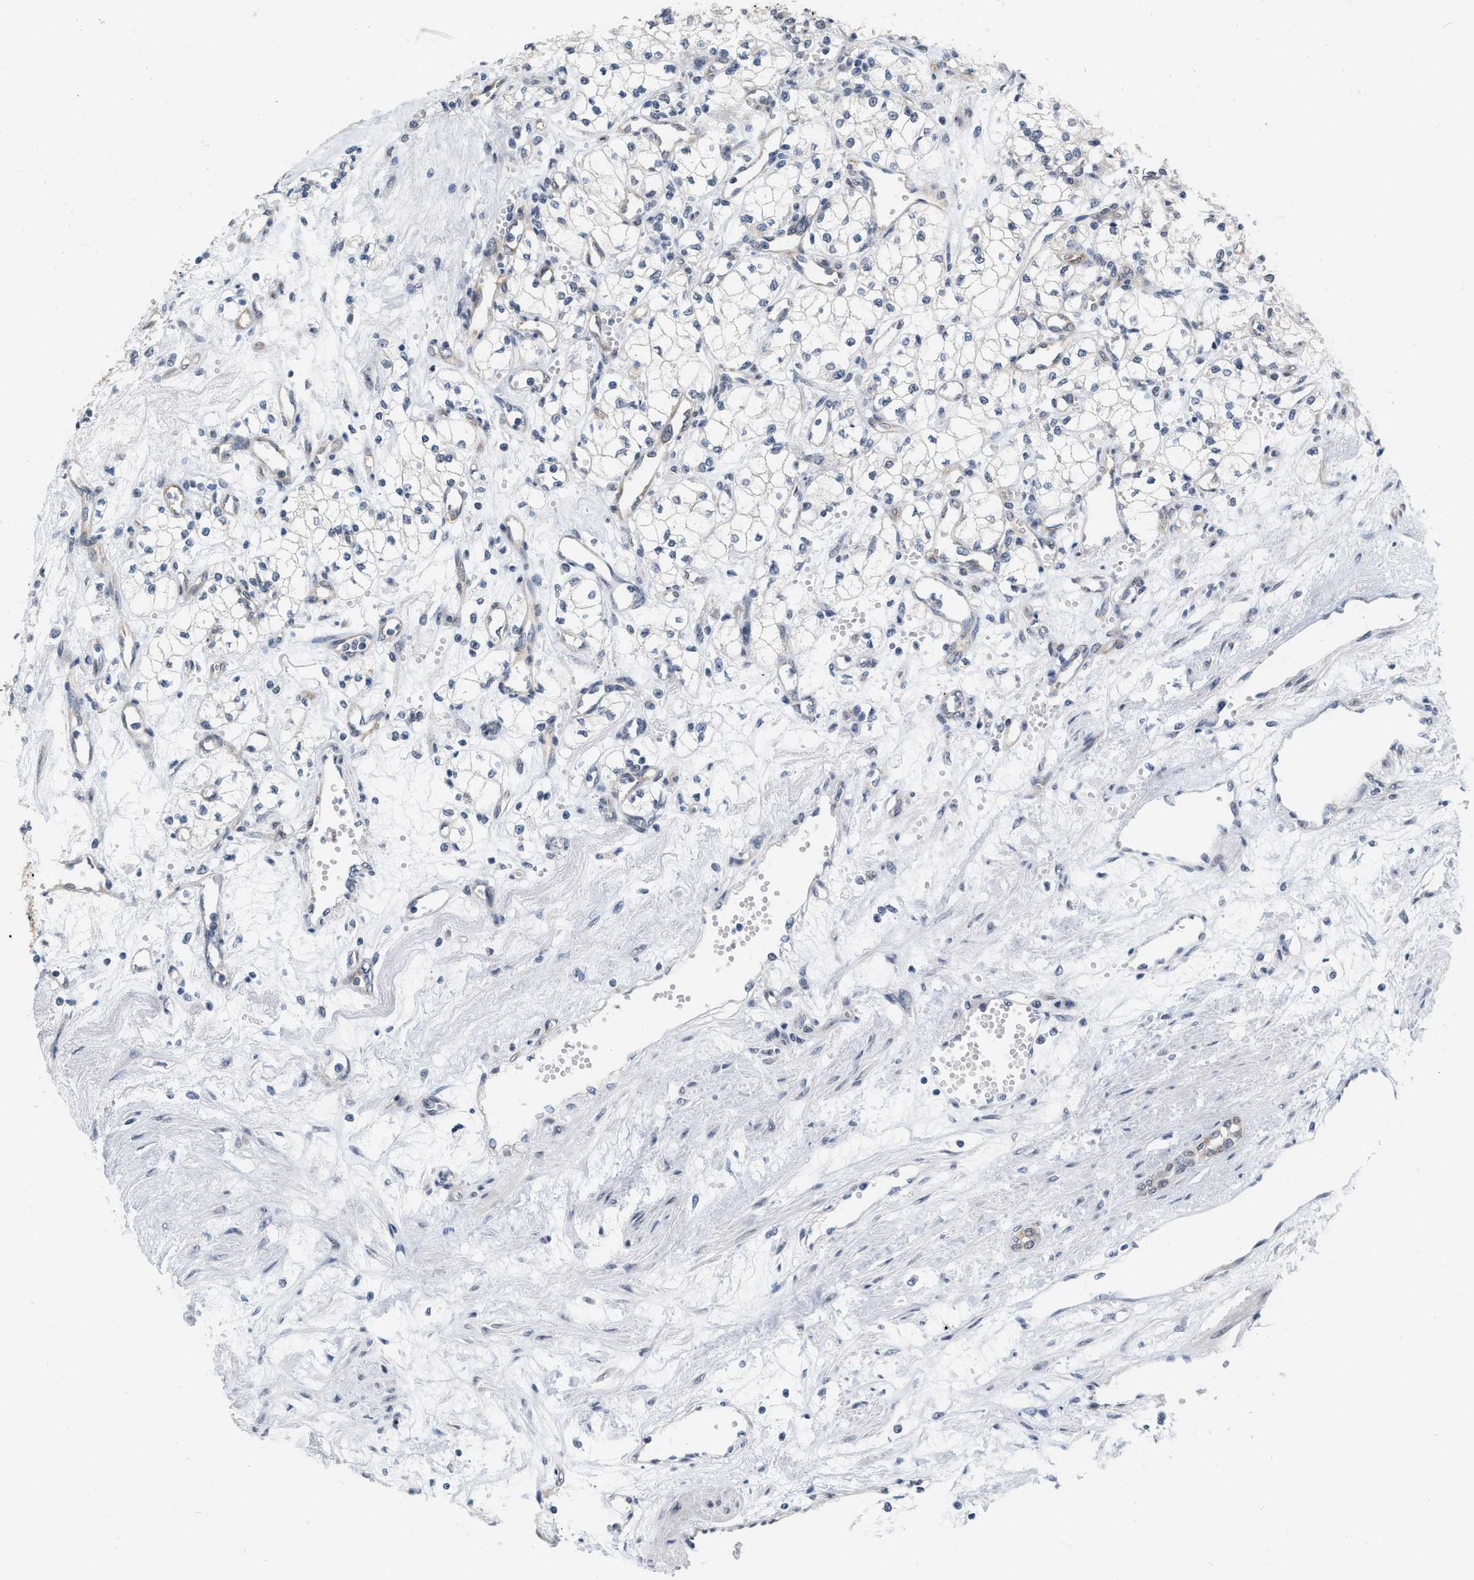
{"staining": {"intensity": "negative", "quantity": "none", "location": "none"}, "tissue": "renal cancer", "cell_type": "Tumor cells", "image_type": "cancer", "snomed": [{"axis": "morphology", "description": "Adenocarcinoma, NOS"}, {"axis": "topography", "description": "Kidney"}], "caption": "The image reveals no staining of tumor cells in renal adenocarcinoma.", "gene": "RUVBL1", "patient": {"sex": "male", "age": 59}}